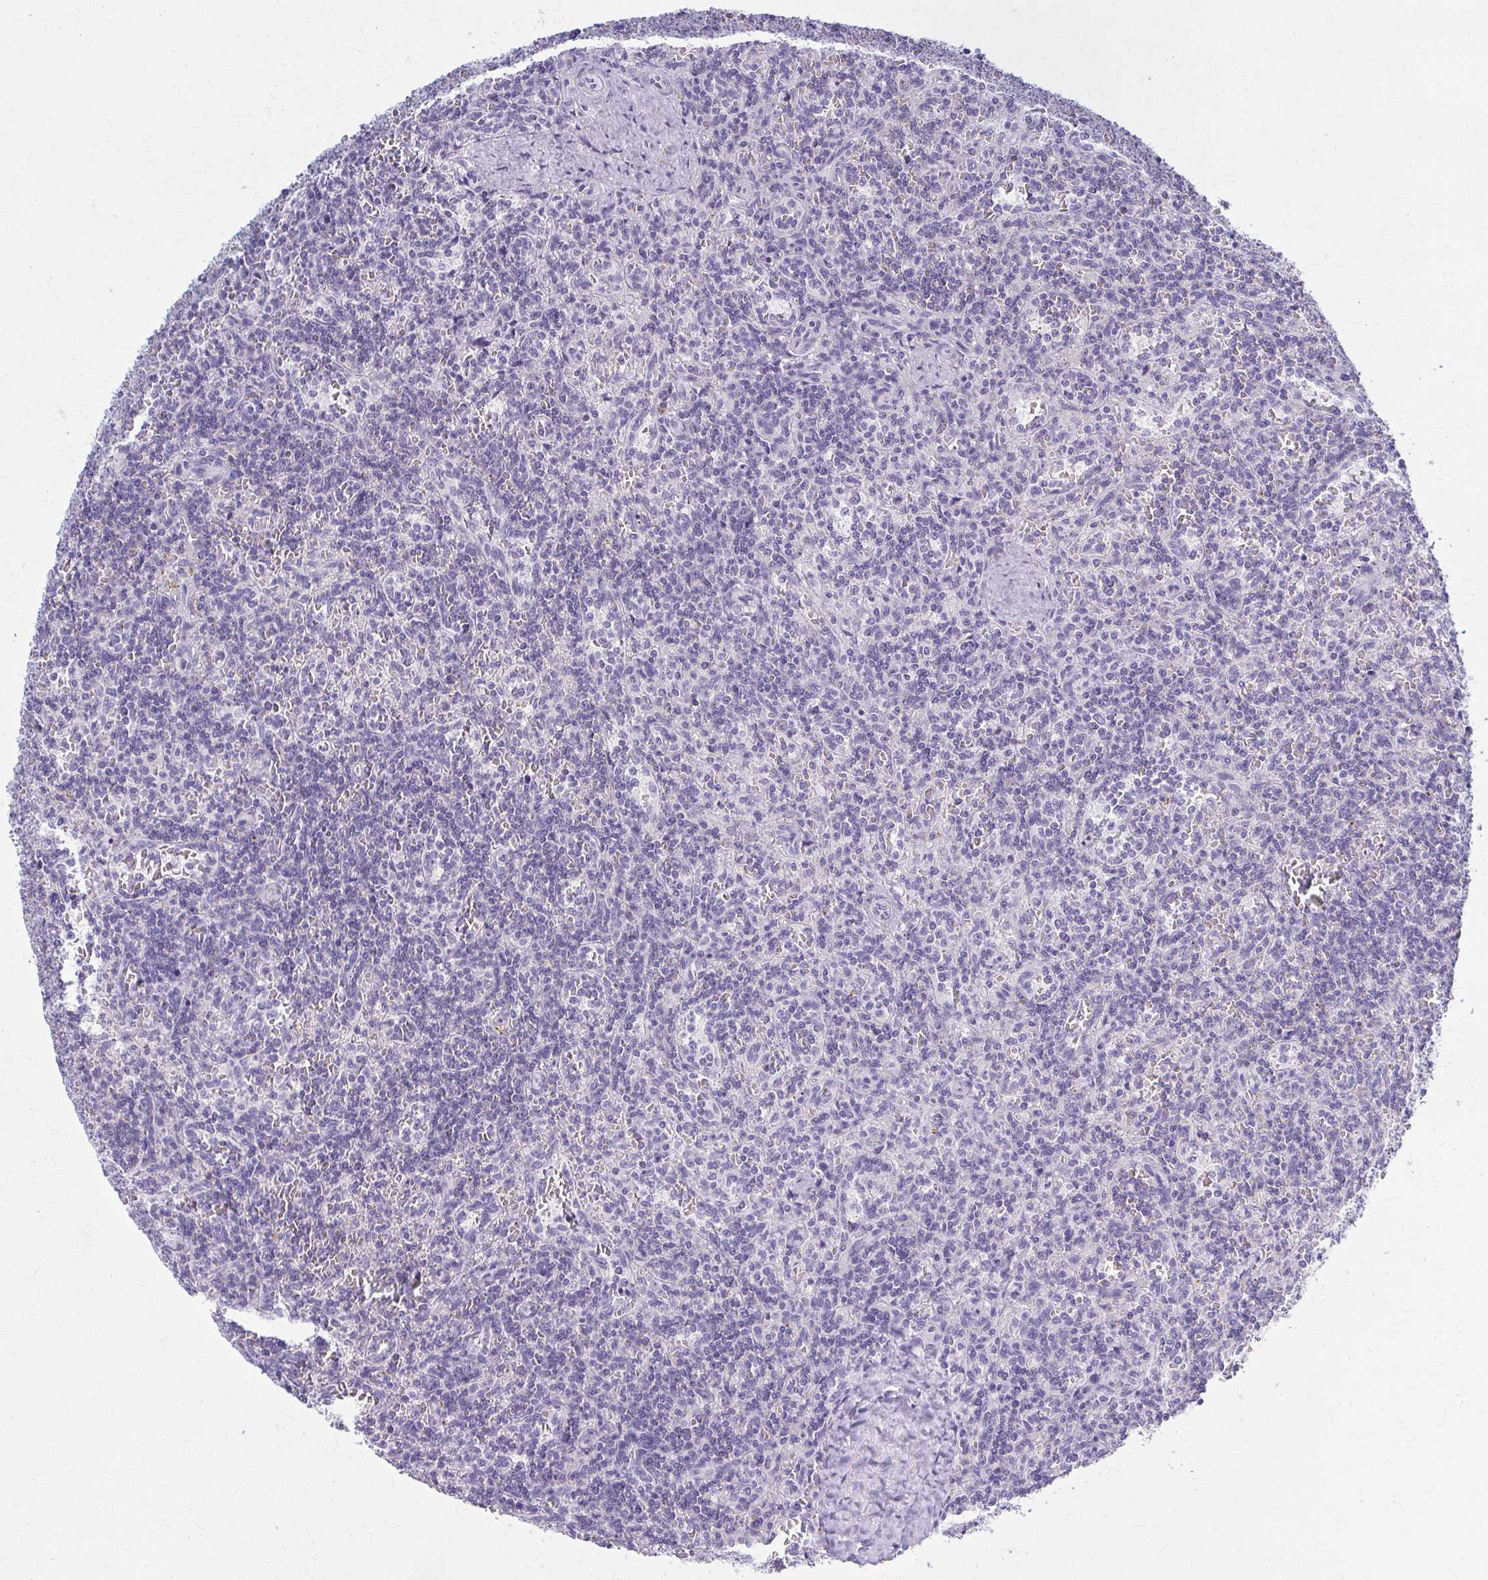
{"staining": {"intensity": "negative", "quantity": "none", "location": "none"}, "tissue": "lymphoma", "cell_type": "Tumor cells", "image_type": "cancer", "snomed": [{"axis": "morphology", "description": "Malignant lymphoma, non-Hodgkin's type, Low grade"}, {"axis": "topography", "description": "Spleen"}], "caption": "Tumor cells are negative for brown protein staining in malignant lymphoma, non-Hodgkin's type (low-grade). Nuclei are stained in blue.", "gene": "PRKRA", "patient": {"sex": "male", "age": 73}}